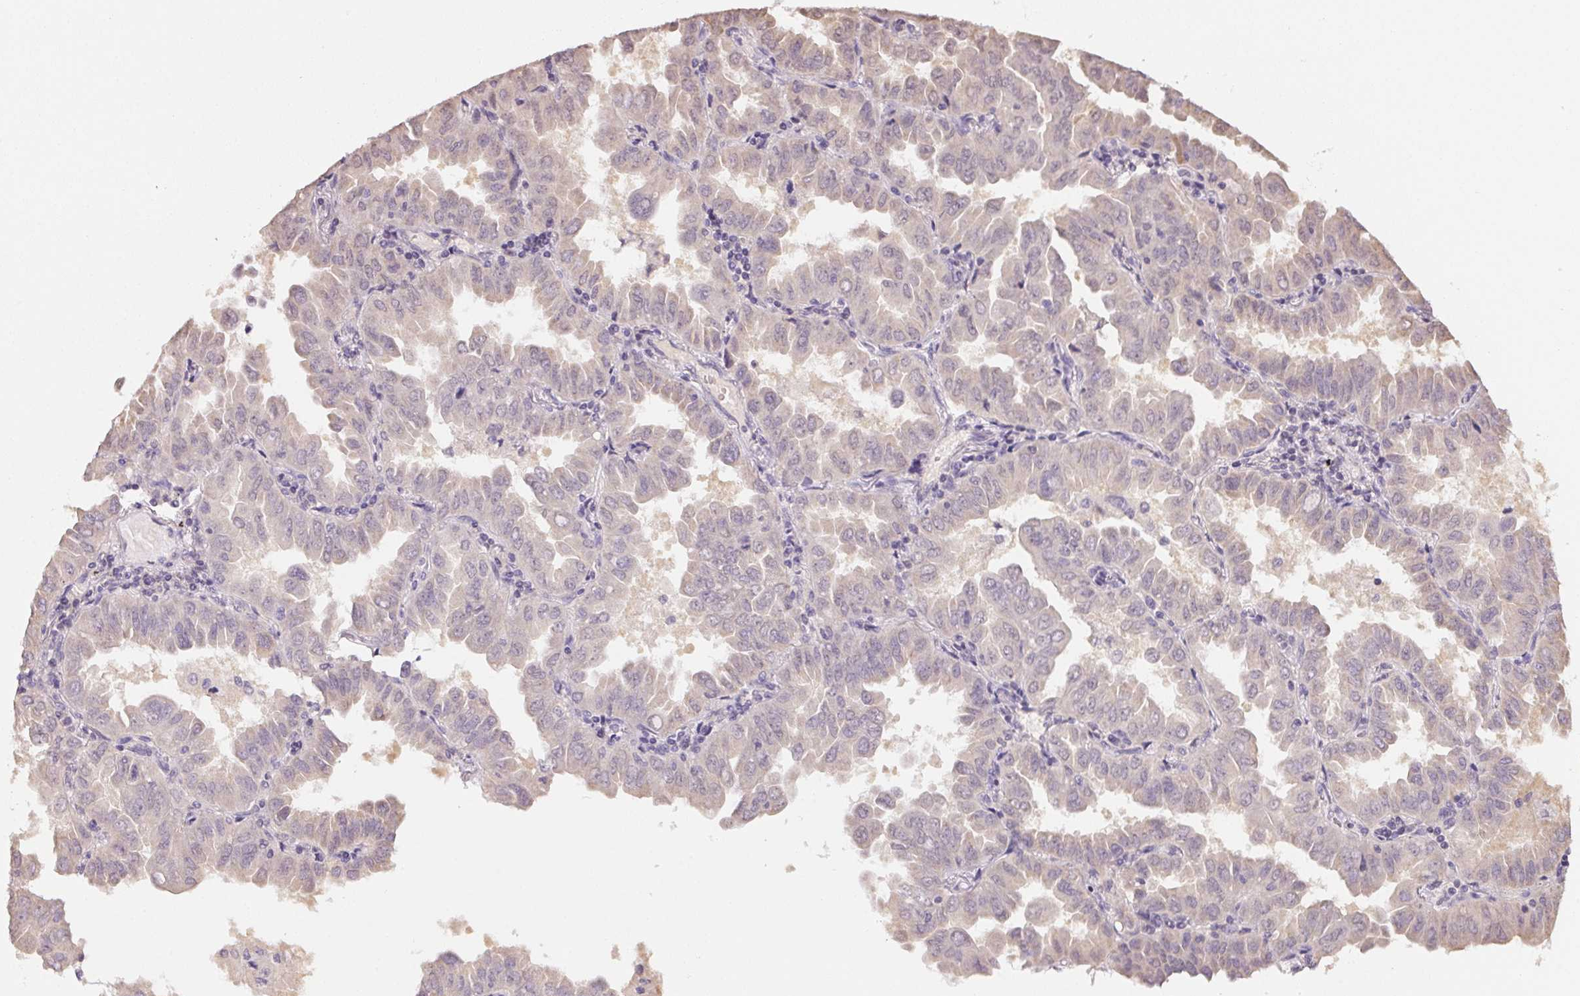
{"staining": {"intensity": "negative", "quantity": "none", "location": "none"}, "tissue": "lung cancer", "cell_type": "Tumor cells", "image_type": "cancer", "snomed": [{"axis": "morphology", "description": "Adenocarcinoma, NOS"}, {"axis": "topography", "description": "Lung"}], "caption": "This image is of lung adenocarcinoma stained with immunohistochemistry (IHC) to label a protein in brown with the nuclei are counter-stained blue. There is no expression in tumor cells. (Stains: DAB immunohistochemistry (IHC) with hematoxylin counter stain, Microscopy: brightfield microscopy at high magnification).", "gene": "ALDH8A1", "patient": {"sex": "male", "age": 64}}